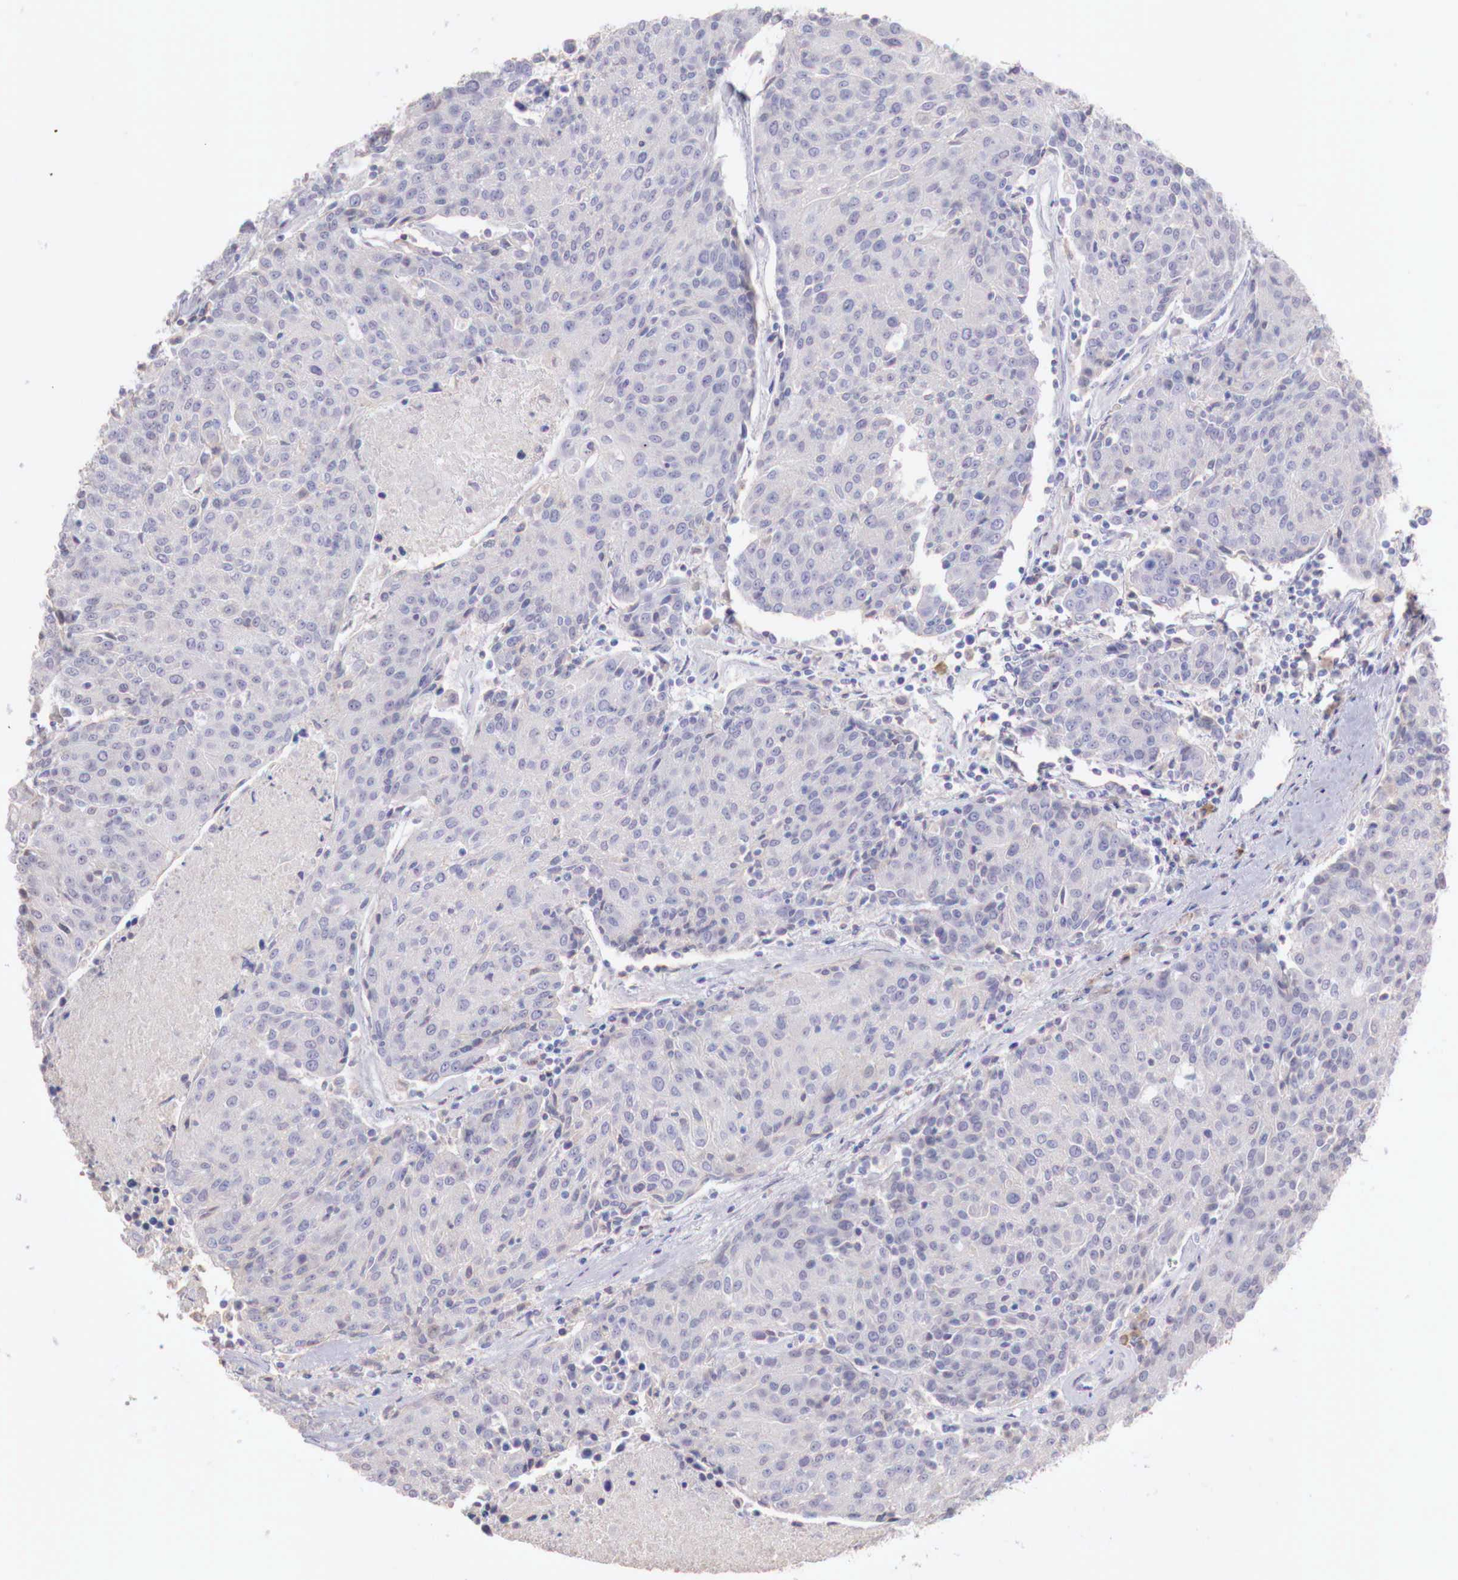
{"staining": {"intensity": "weak", "quantity": "<25%", "location": "cytoplasmic/membranous"}, "tissue": "urothelial cancer", "cell_type": "Tumor cells", "image_type": "cancer", "snomed": [{"axis": "morphology", "description": "Urothelial carcinoma, High grade"}, {"axis": "topography", "description": "Urinary bladder"}], "caption": "Immunohistochemical staining of human urothelial cancer exhibits no significant positivity in tumor cells.", "gene": "XPNPEP2", "patient": {"sex": "female", "age": 85}}